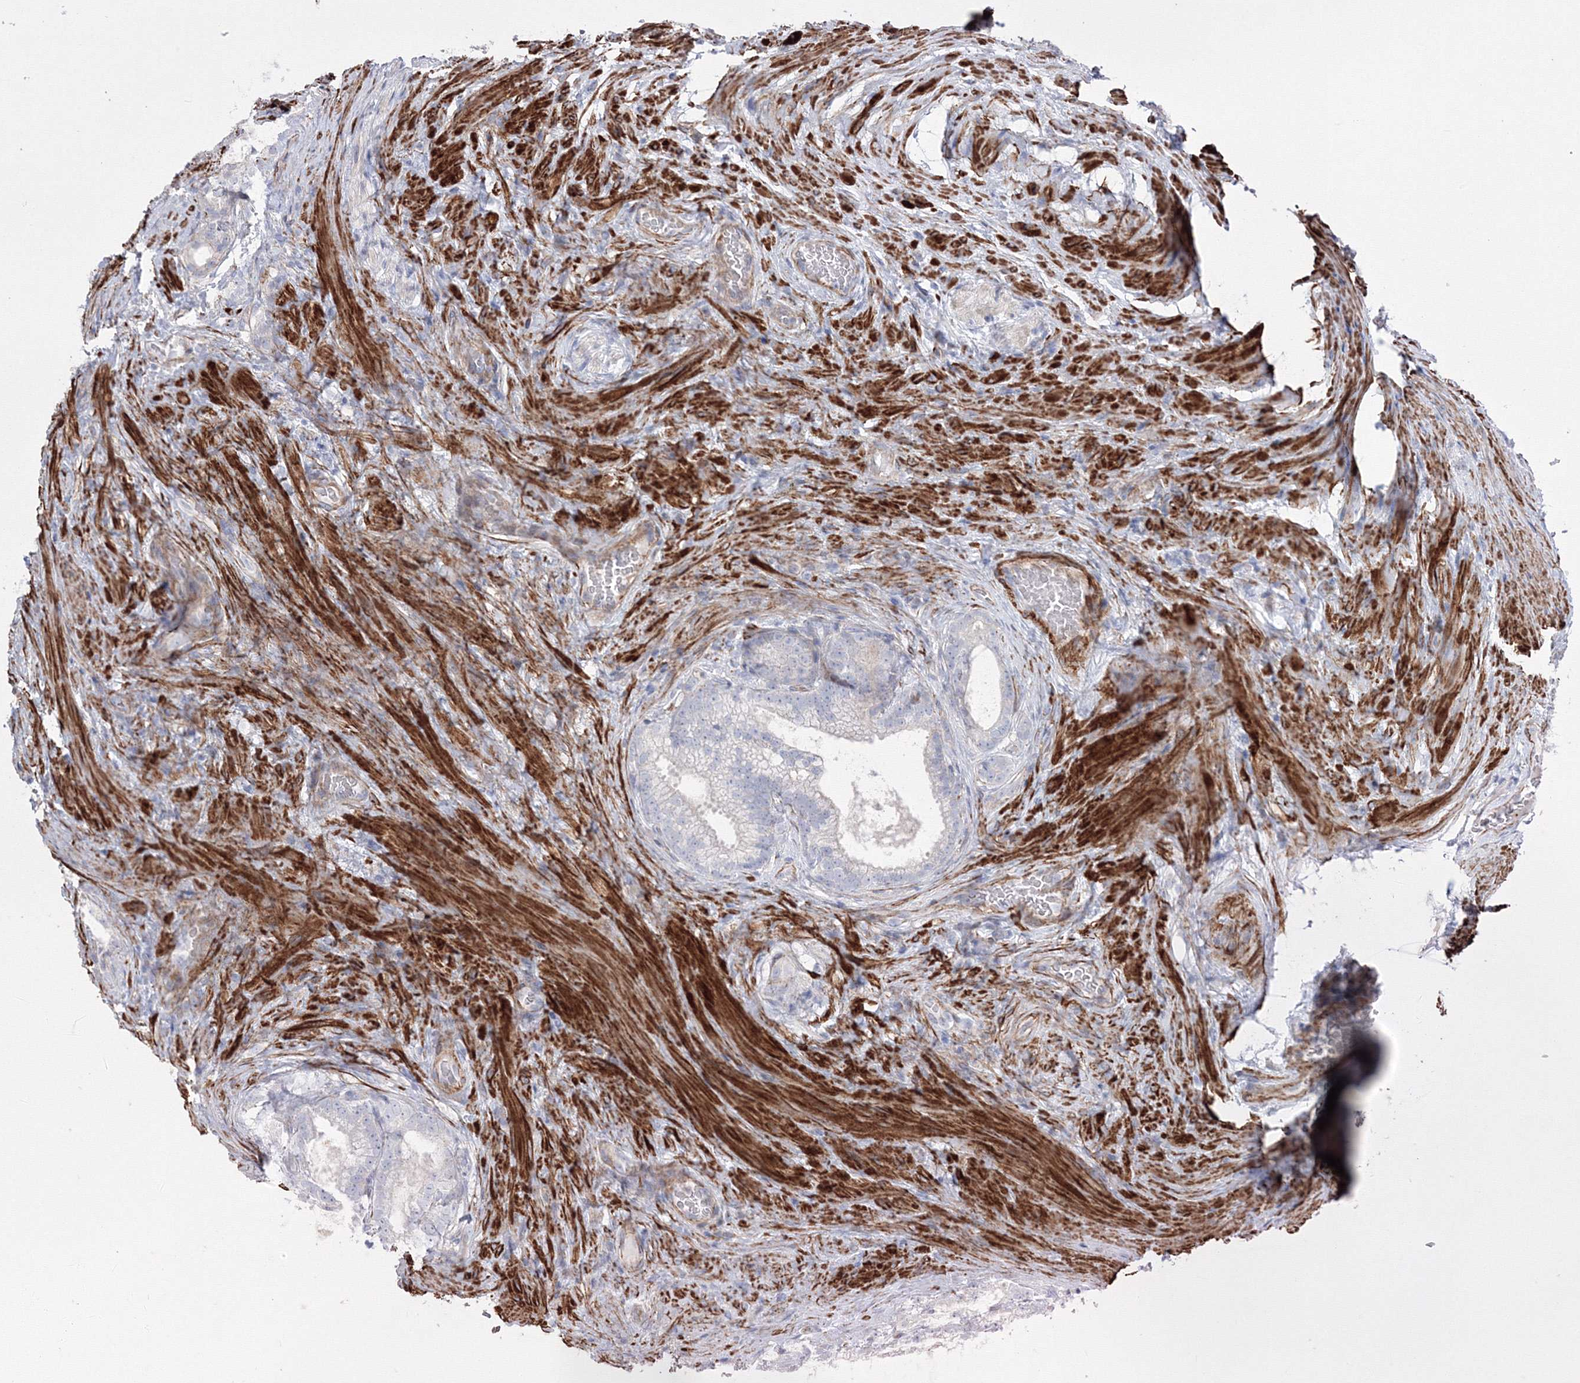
{"staining": {"intensity": "negative", "quantity": "none", "location": "none"}, "tissue": "prostate cancer", "cell_type": "Tumor cells", "image_type": "cancer", "snomed": [{"axis": "morphology", "description": "Adenocarcinoma, Low grade"}, {"axis": "topography", "description": "Prostate"}], "caption": "The image demonstrates no significant expression in tumor cells of prostate cancer (adenocarcinoma (low-grade)).", "gene": "GPR82", "patient": {"sex": "male", "age": 71}}